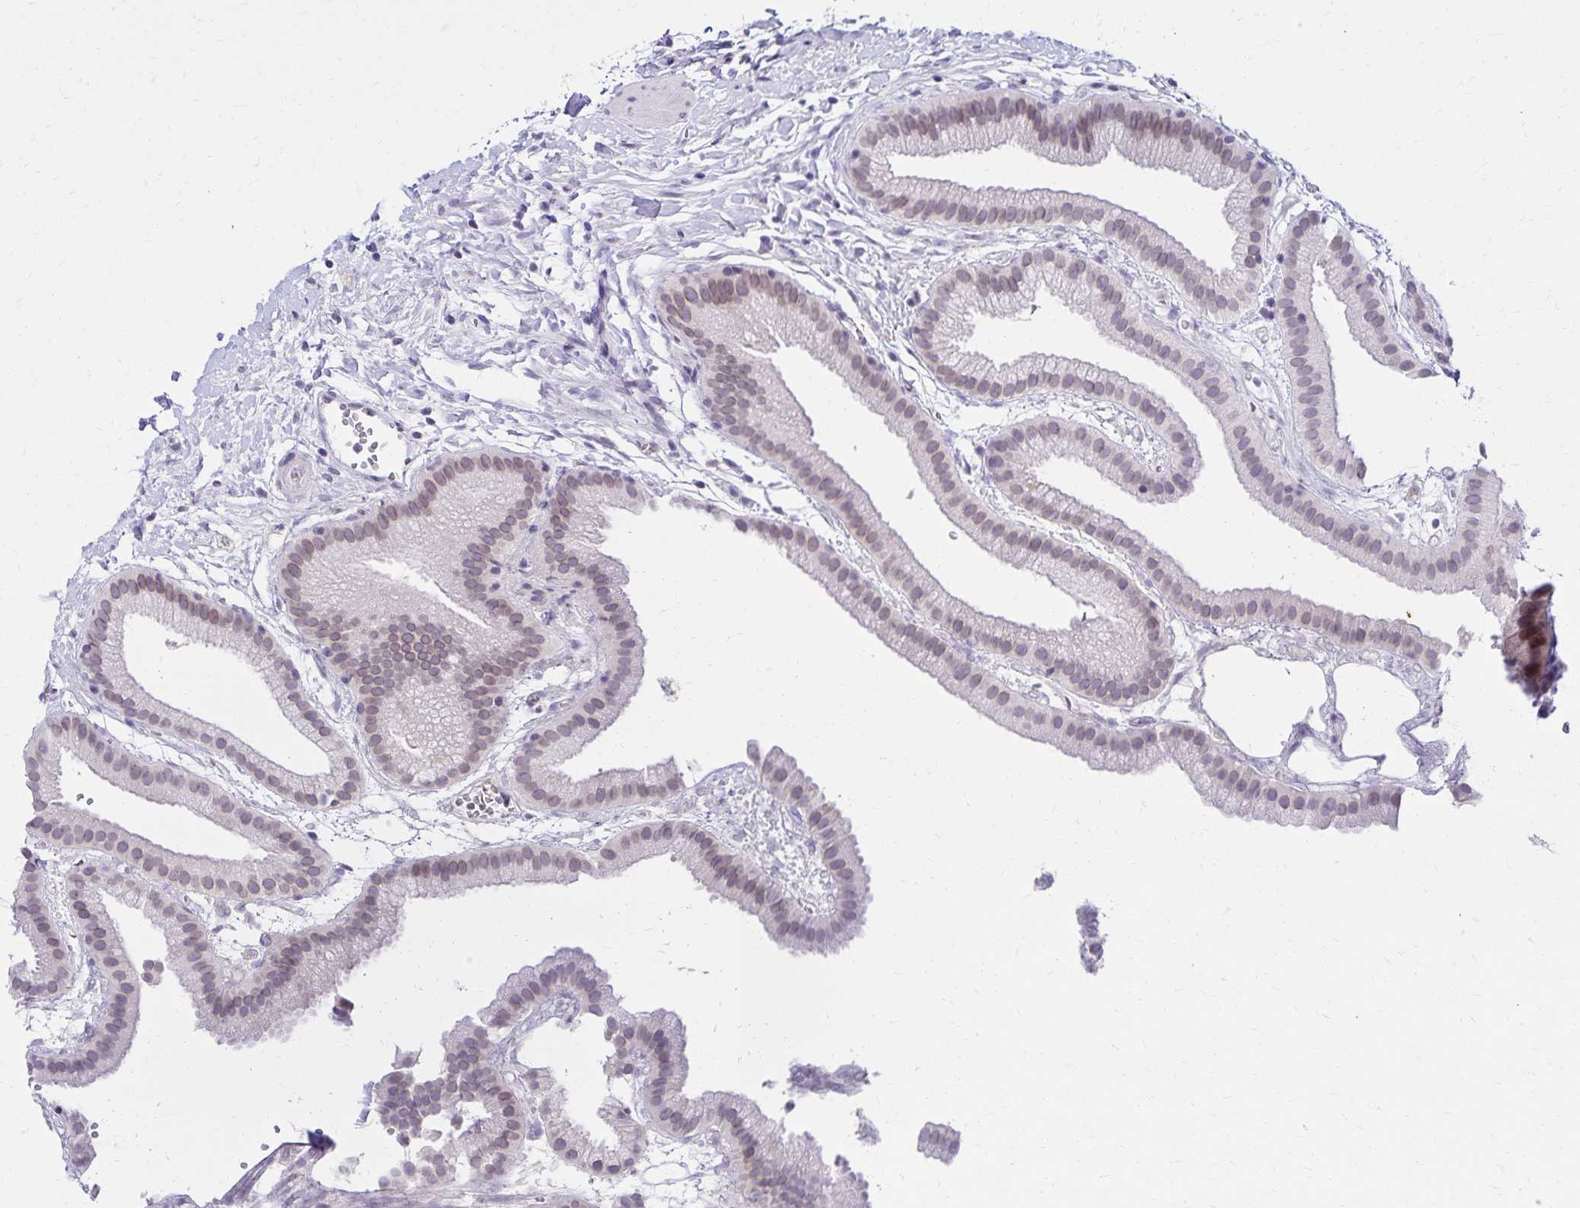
{"staining": {"intensity": "weak", "quantity": "25%-75%", "location": "cytoplasmic/membranous,nuclear"}, "tissue": "gallbladder", "cell_type": "Glandular cells", "image_type": "normal", "snomed": [{"axis": "morphology", "description": "Normal tissue, NOS"}, {"axis": "topography", "description": "Gallbladder"}], "caption": "Immunohistochemical staining of unremarkable gallbladder demonstrates weak cytoplasmic/membranous,nuclear protein expression in approximately 25%-75% of glandular cells. Using DAB (3,3'-diaminobenzidine) (brown) and hematoxylin (blue) stains, captured at high magnification using brightfield microscopy.", "gene": "FAM166C", "patient": {"sex": "female", "age": 63}}